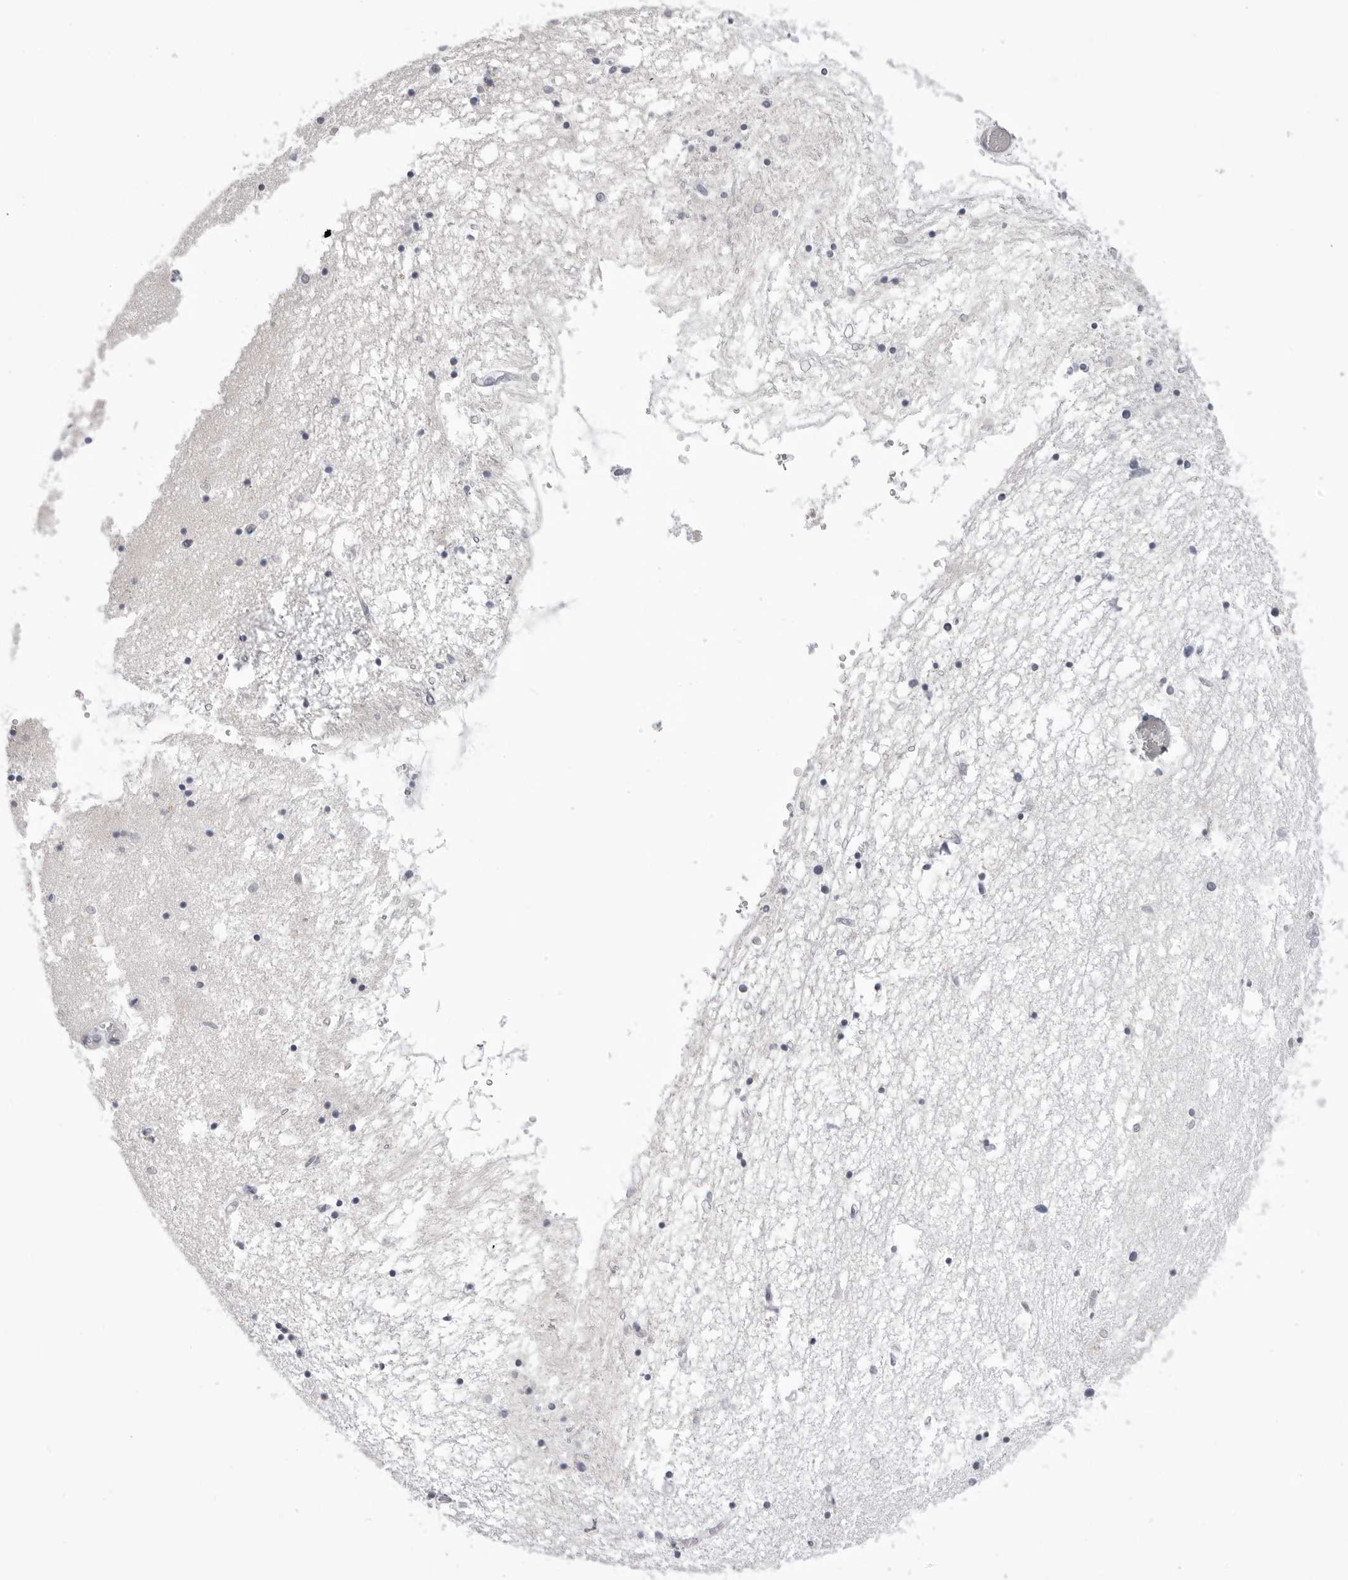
{"staining": {"intensity": "negative", "quantity": "none", "location": "none"}, "tissue": "hippocampus", "cell_type": "Glial cells", "image_type": "normal", "snomed": [{"axis": "morphology", "description": "Normal tissue, NOS"}, {"axis": "topography", "description": "Hippocampus"}], "caption": "High power microscopy image of an immunohistochemistry histopathology image of normal hippocampus, revealing no significant expression in glial cells.", "gene": "TUFM", "patient": {"sex": "male", "age": 70}}